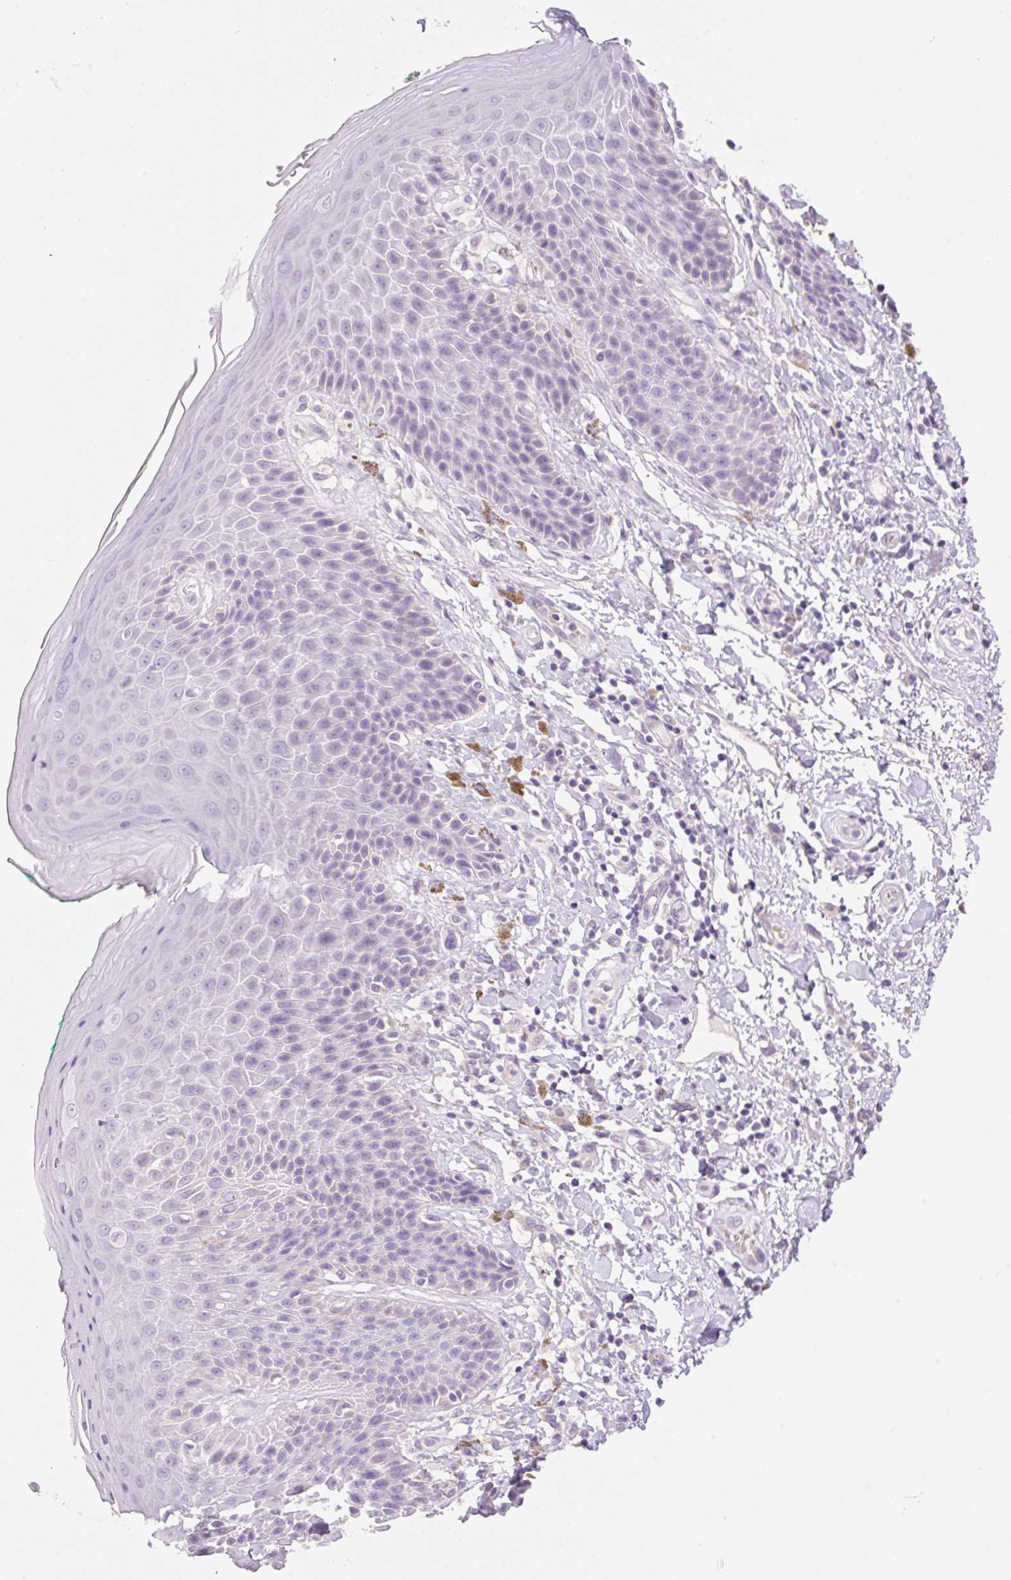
{"staining": {"intensity": "negative", "quantity": "none", "location": "none"}, "tissue": "skin", "cell_type": "Epidermal cells", "image_type": "normal", "snomed": [{"axis": "morphology", "description": "Normal tissue, NOS"}, {"axis": "topography", "description": "Peripheral nerve tissue"}], "caption": "Immunohistochemistry (IHC) micrograph of unremarkable human skin stained for a protein (brown), which shows no positivity in epidermal cells. (DAB immunohistochemistry with hematoxylin counter stain).", "gene": "HCRTR2", "patient": {"sex": "male", "age": 51}}